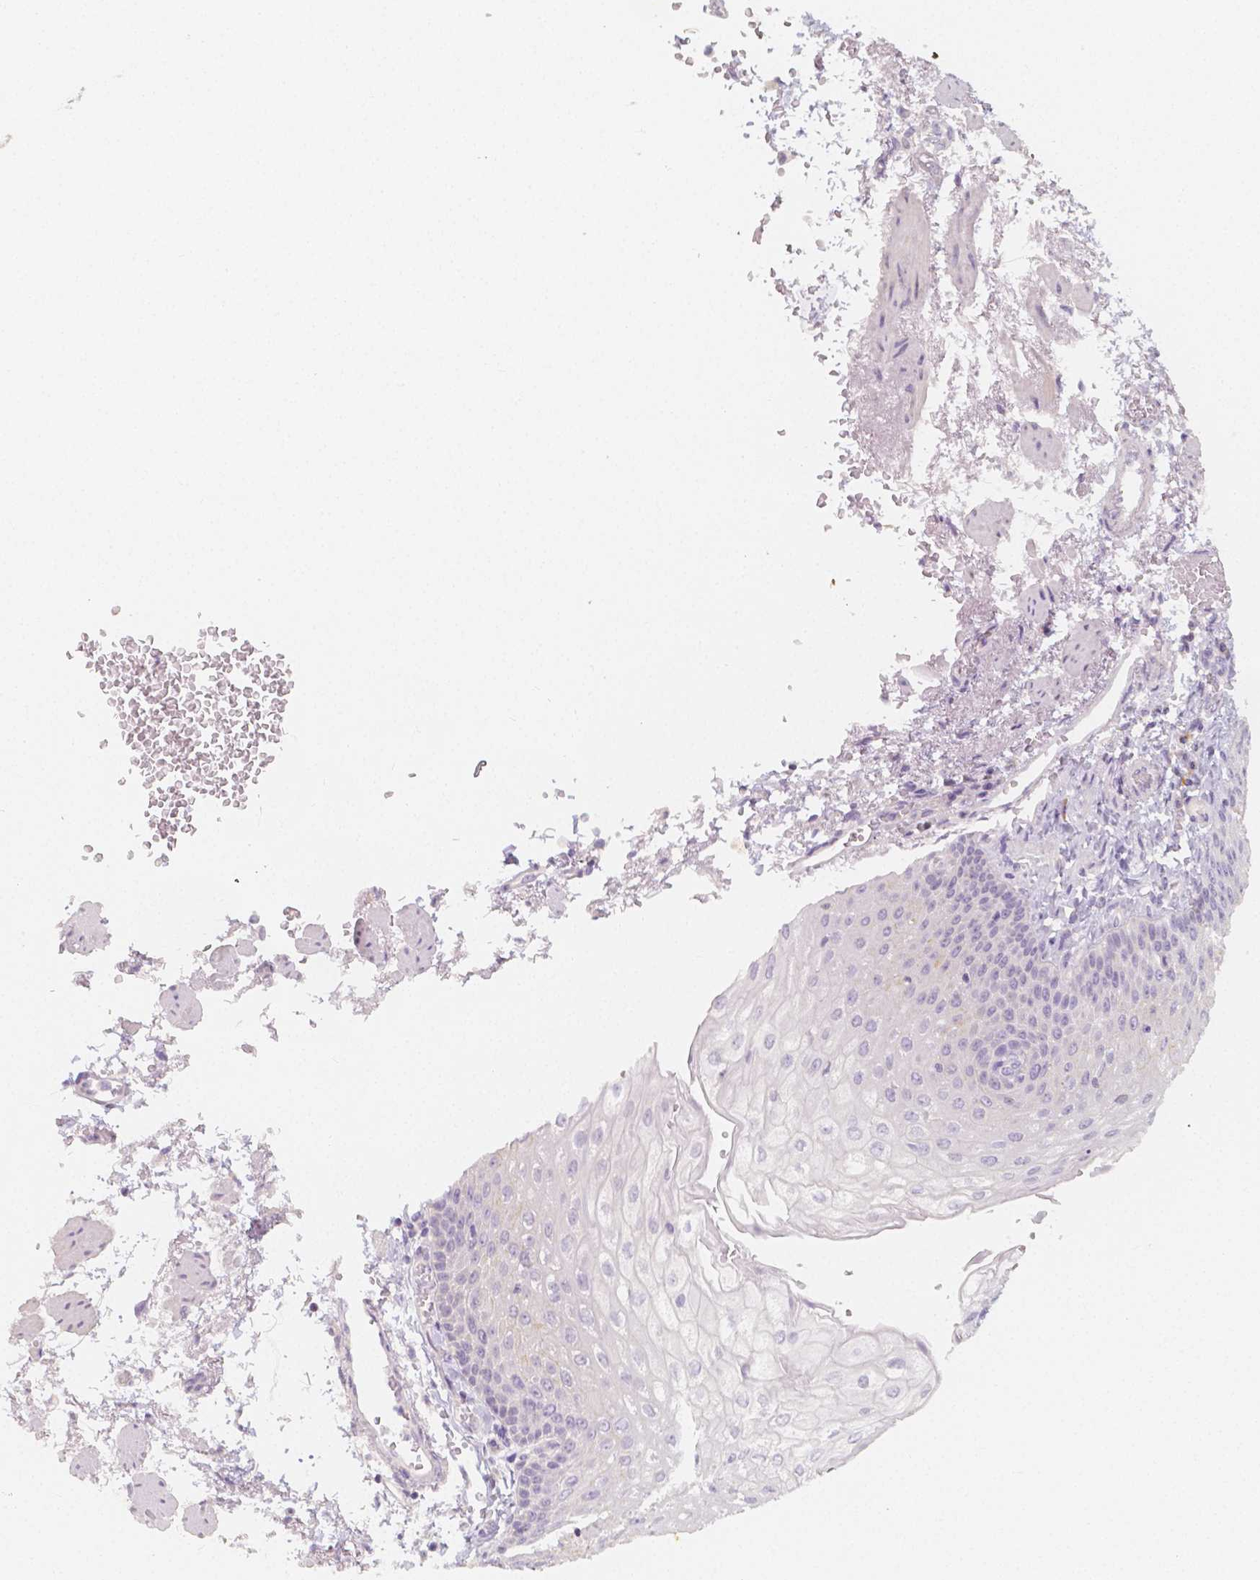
{"staining": {"intensity": "negative", "quantity": "none", "location": "none"}, "tissue": "esophagus", "cell_type": "Squamous epithelial cells", "image_type": "normal", "snomed": [{"axis": "morphology", "description": "Normal tissue, NOS"}, {"axis": "morphology", "description": "Adenocarcinoma, NOS"}, {"axis": "topography", "description": "Esophagus"}], "caption": "Histopathology image shows no protein staining in squamous epithelial cells of unremarkable esophagus.", "gene": "BATF", "patient": {"sex": "male", "age": 81}}